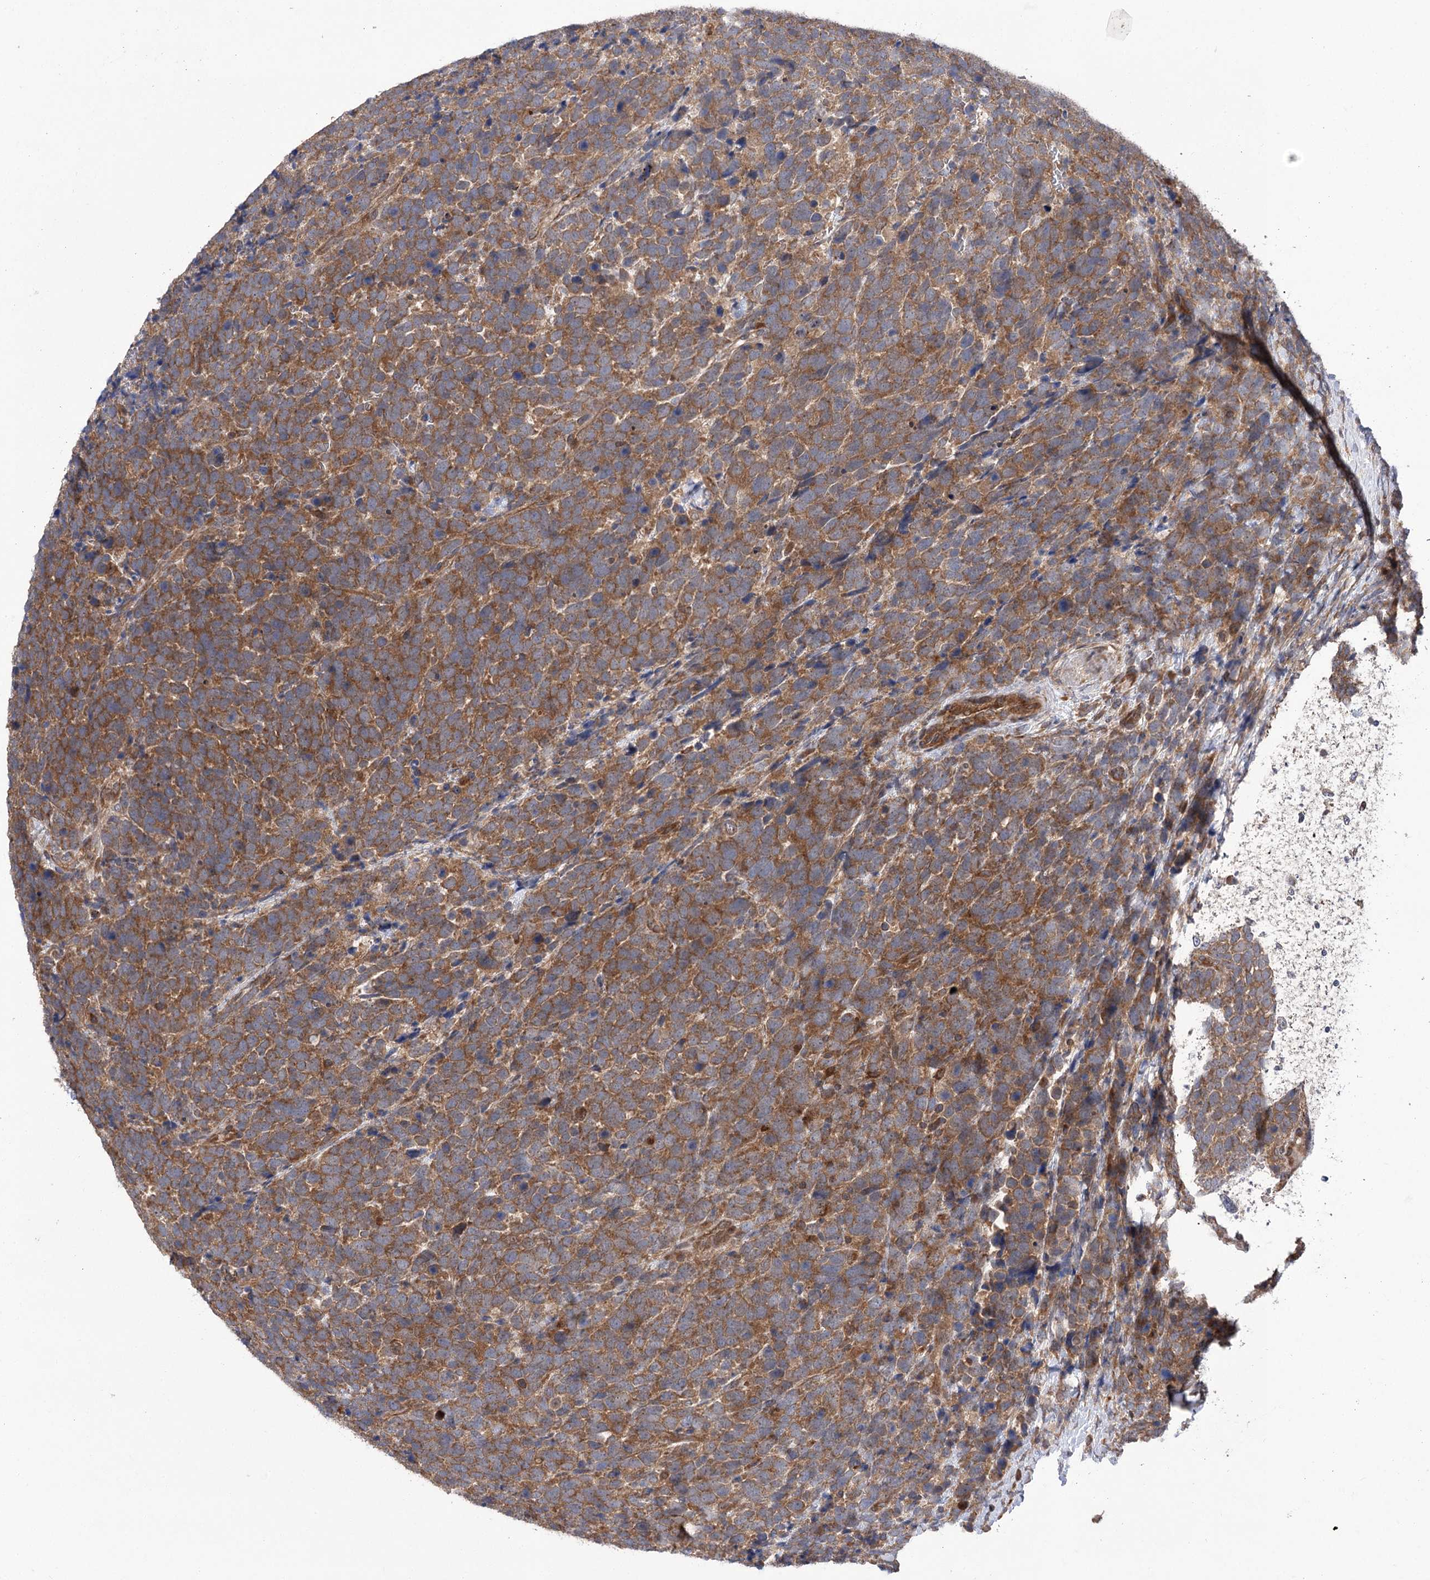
{"staining": {"intensity": "moderate", "quantity": ">75%", "location": "cytoplasmic/membranous"}, "tissue": "urothelial cancer", "cell_type": "Tumor cells", "image_type": "cancer", "snomed": [{"axis": "morphology", "description": "Urothelial carcinoma, High grade"}, {"axis": "topography", "description": "Urinary bladder"}], "caption": "A high-resolution micrograph shows IHC staining of urothelial carcinoma (high-grade), which exhibits moderate cytoplasmic/membranous staining in approximately >75% of tumor cells.", "gene": "VPS37B", "patient": {"sex": "female", "age": 82}}